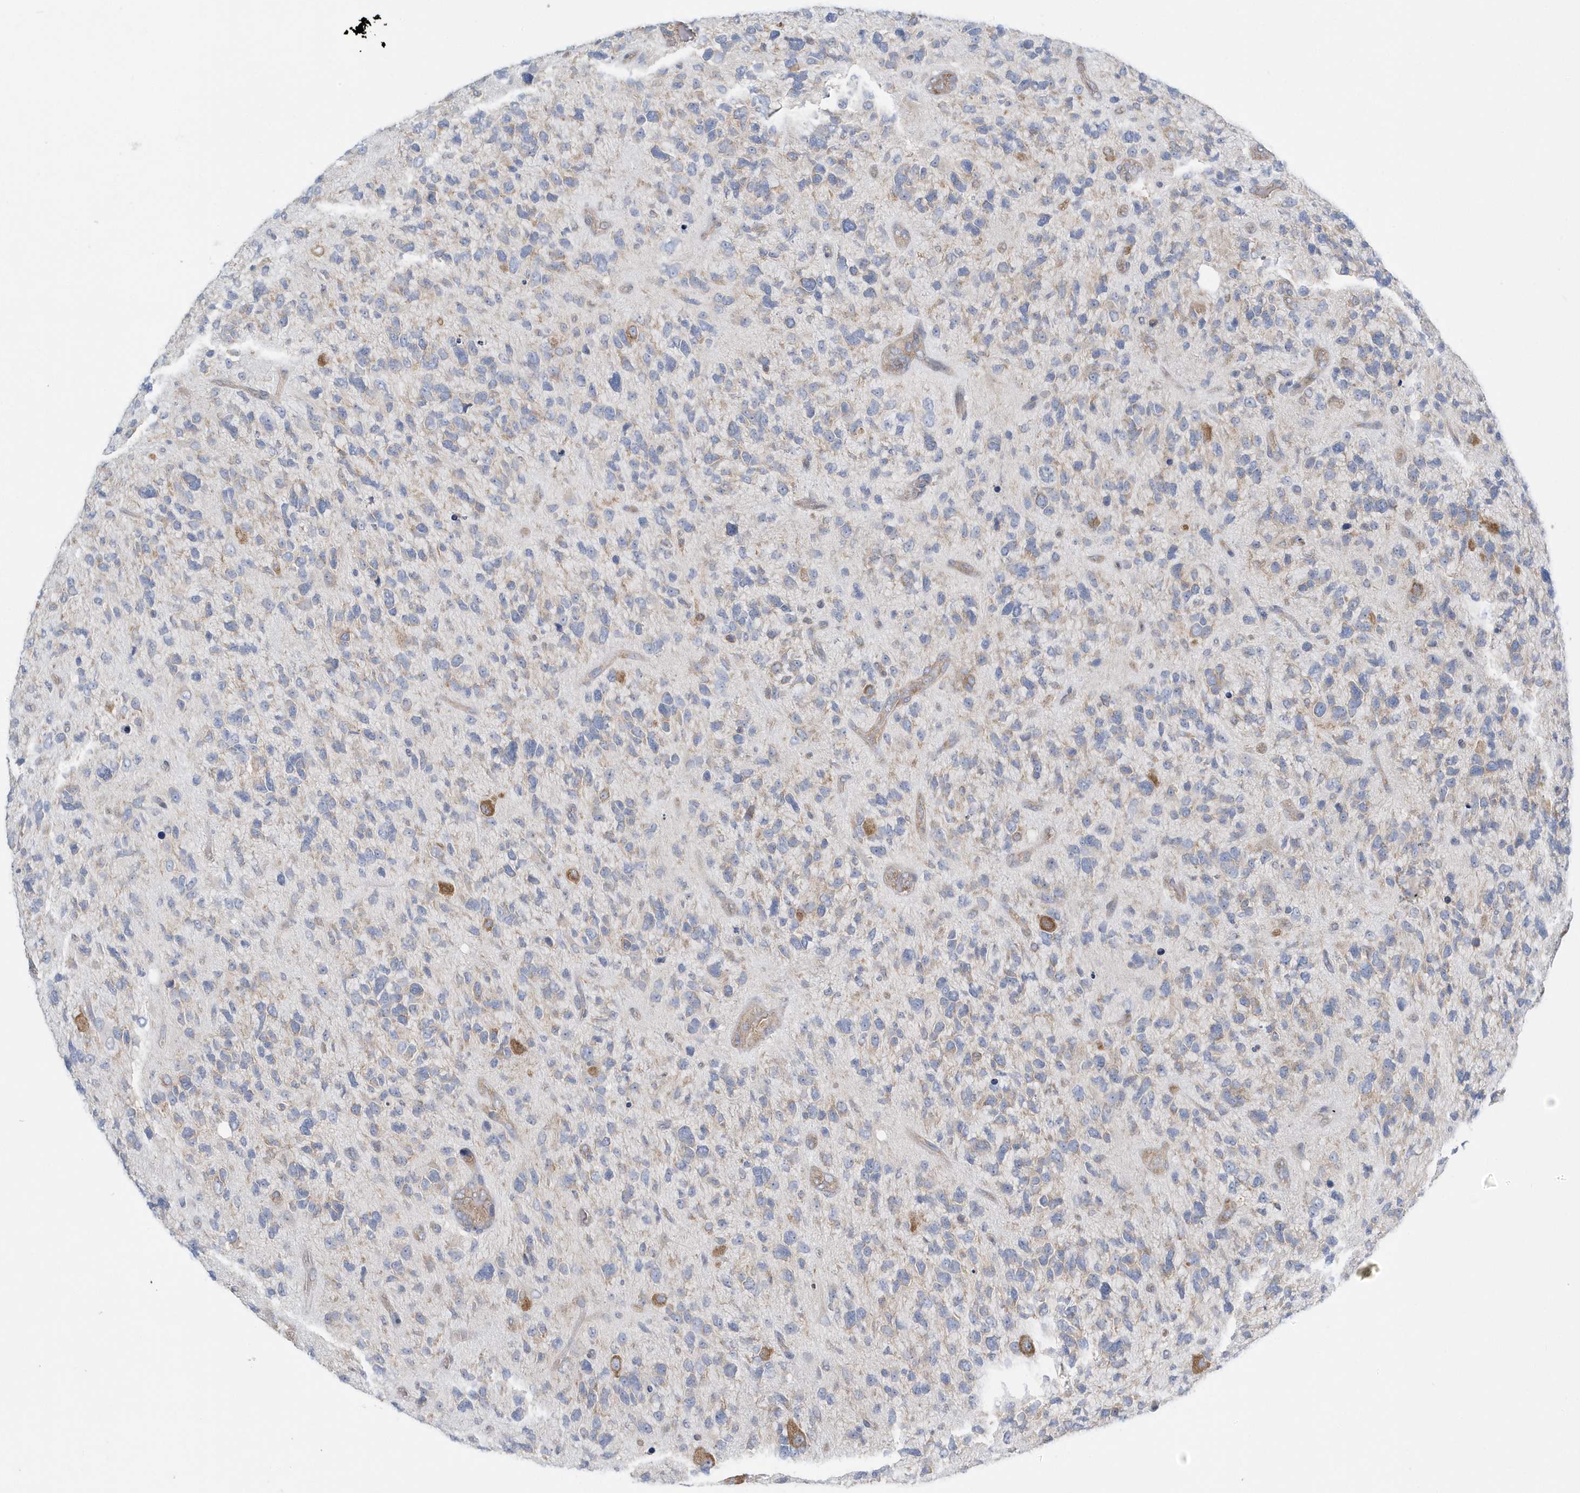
{"staining": {"intensity": "negative", "quantity": "none", "location": "none"}, "tissue": "glioma", "cell_type": "Tumor cells", "image_type": "cancer", "snomed": [{"axis": "morphology", "description": "Glioma, malignant, High grade"}, {"axis": "topography", "description": "Brain"}], "caption": "Protein analysis of malignant high-grade glioma exhibits no significant expression in tumor cells.", "gene": "EIF3C", "patient": {"sex": "female", "age": 58}}